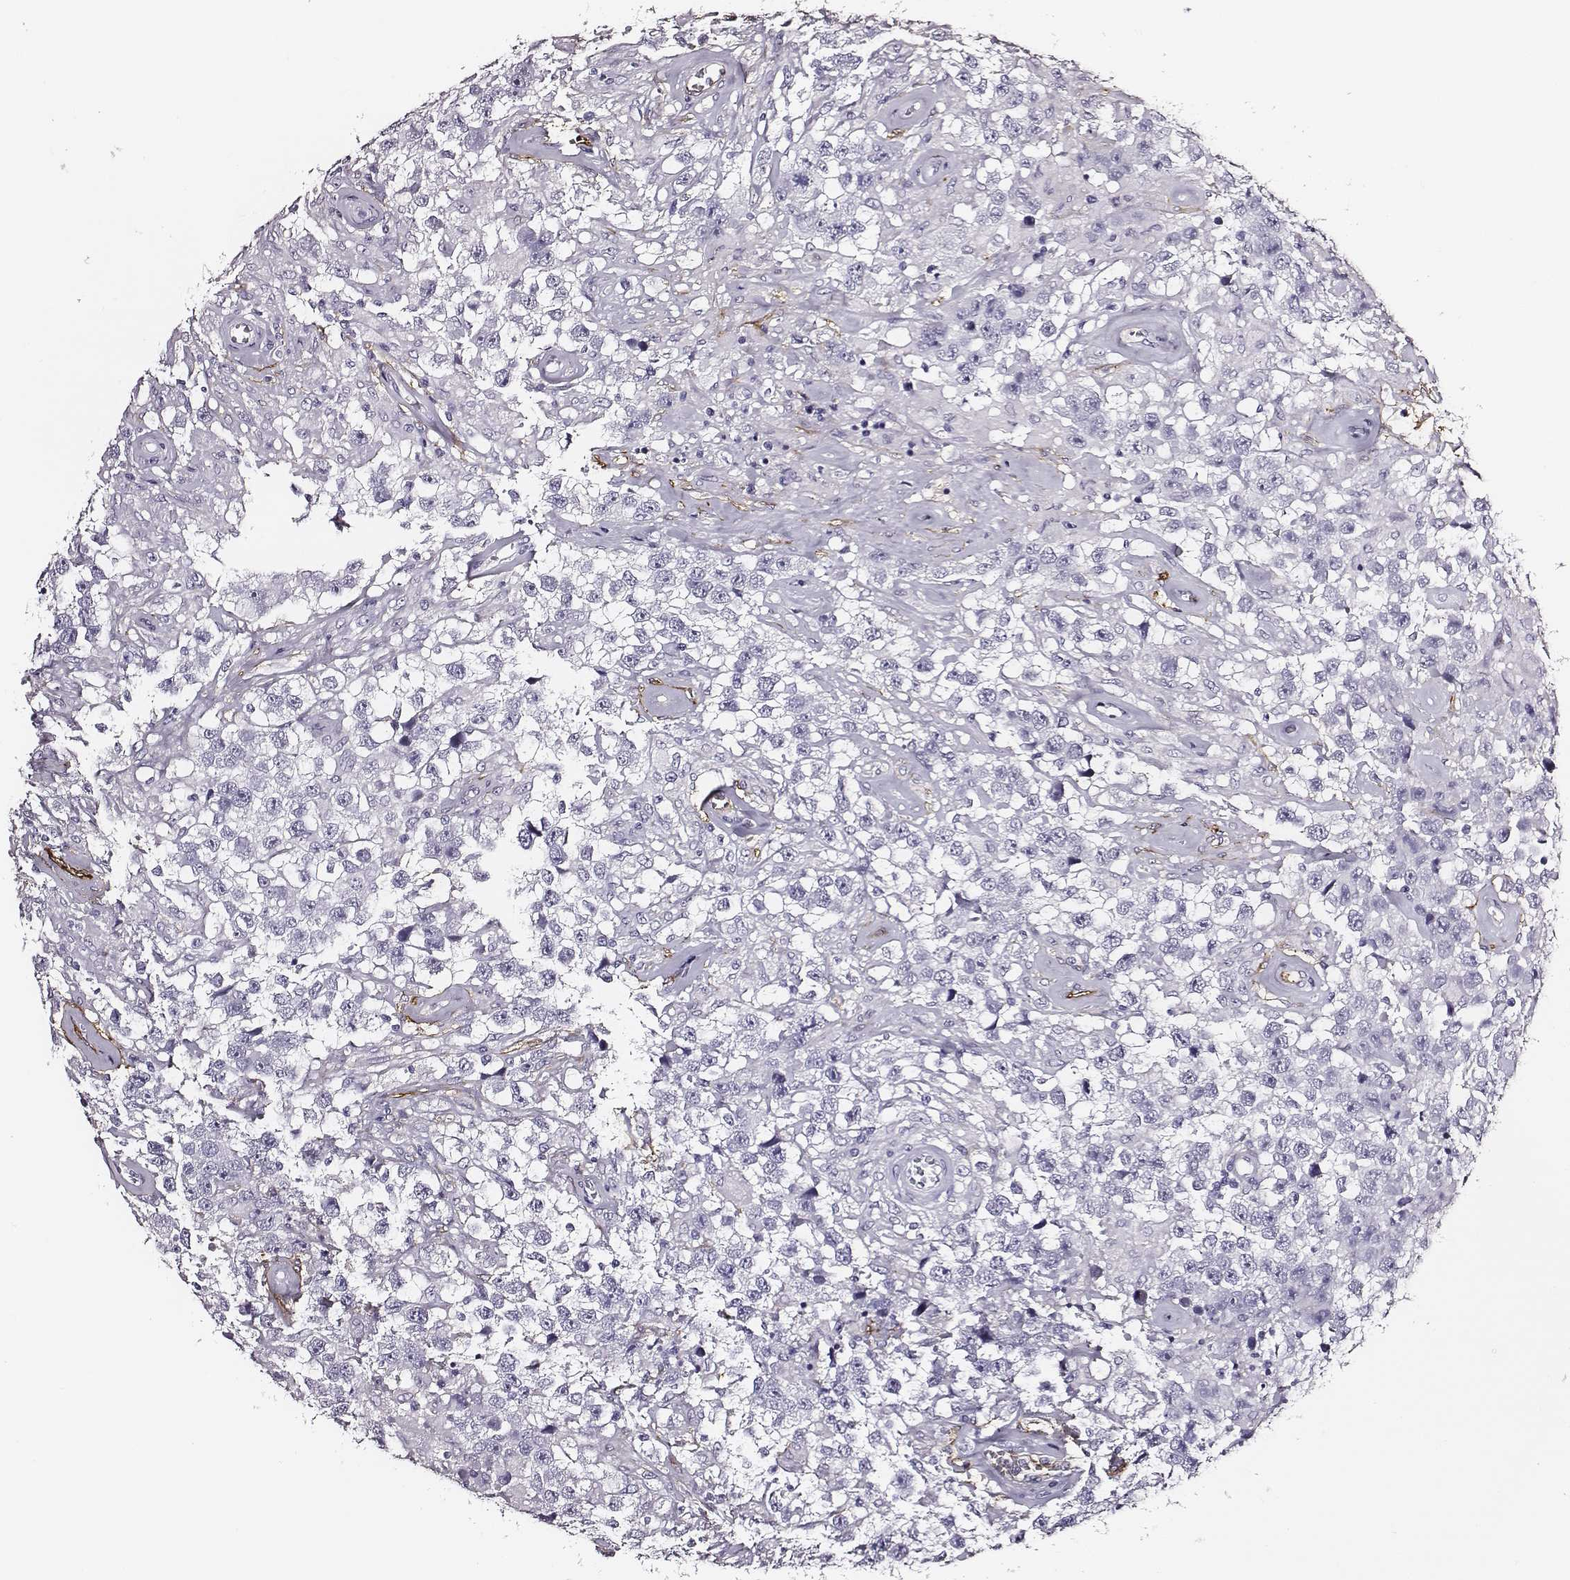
{"staining": {"intensity": "negative", "quantity": "none", "location": "none"}, "tissue": "testis cancer", "cell_type": "Tumor cells", "image_type": "cancer", "snomed": [{"axis": "morphology", "description": "Seminoma, NOS"}, {"axis": "topography", "description": "Testis"}], "caption": "Human testis cancer stained for a protein using IHC demonstrates no positivity in tumor cells.", "gene": "DPEP1", "patient": {"sex": "male", "age": 43}}